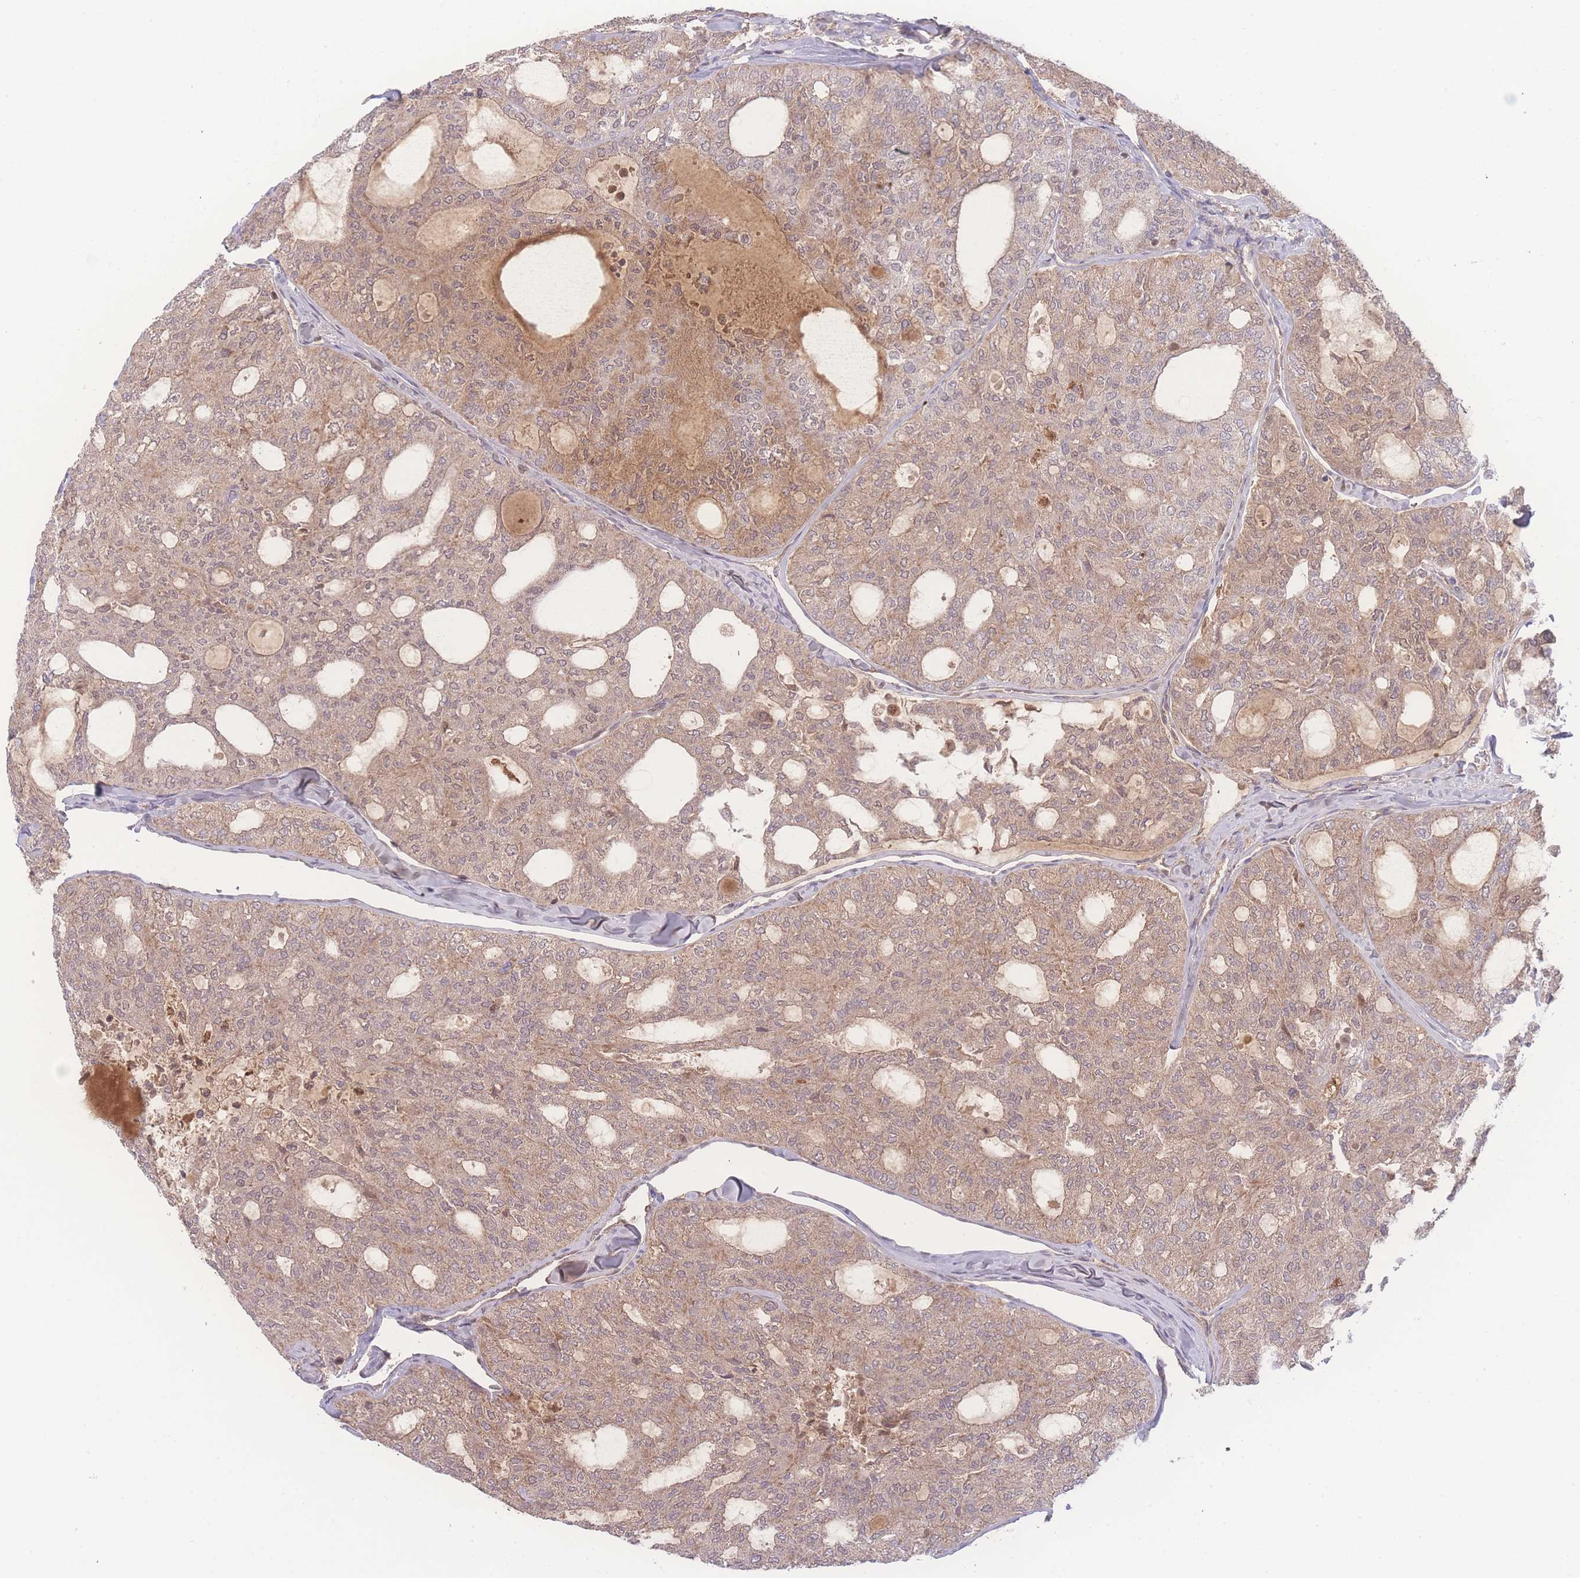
{"staining": {"intensity": "weak", "quantity": ">75%", "location": "cytoplasmic/membranous"}, "tissue": "thyroid cancer", "cell_type": "Tumor cells", "image_type": "cancer", "snomed": [{"axis": "morphology", "description": "Follicular adenoma carcinoma, NOS"}, {"axis": "topography", "description": "Thyroid gland"}], "caption": "Human thyroid follicular adenoma carcinoma stained for a protein (brown) displays weak cytoplasmic/membranous positive expression in approximately >75% of tumor cells.", "gene": "RAVER1", "patient": {"sex": "male", "age": 75}}